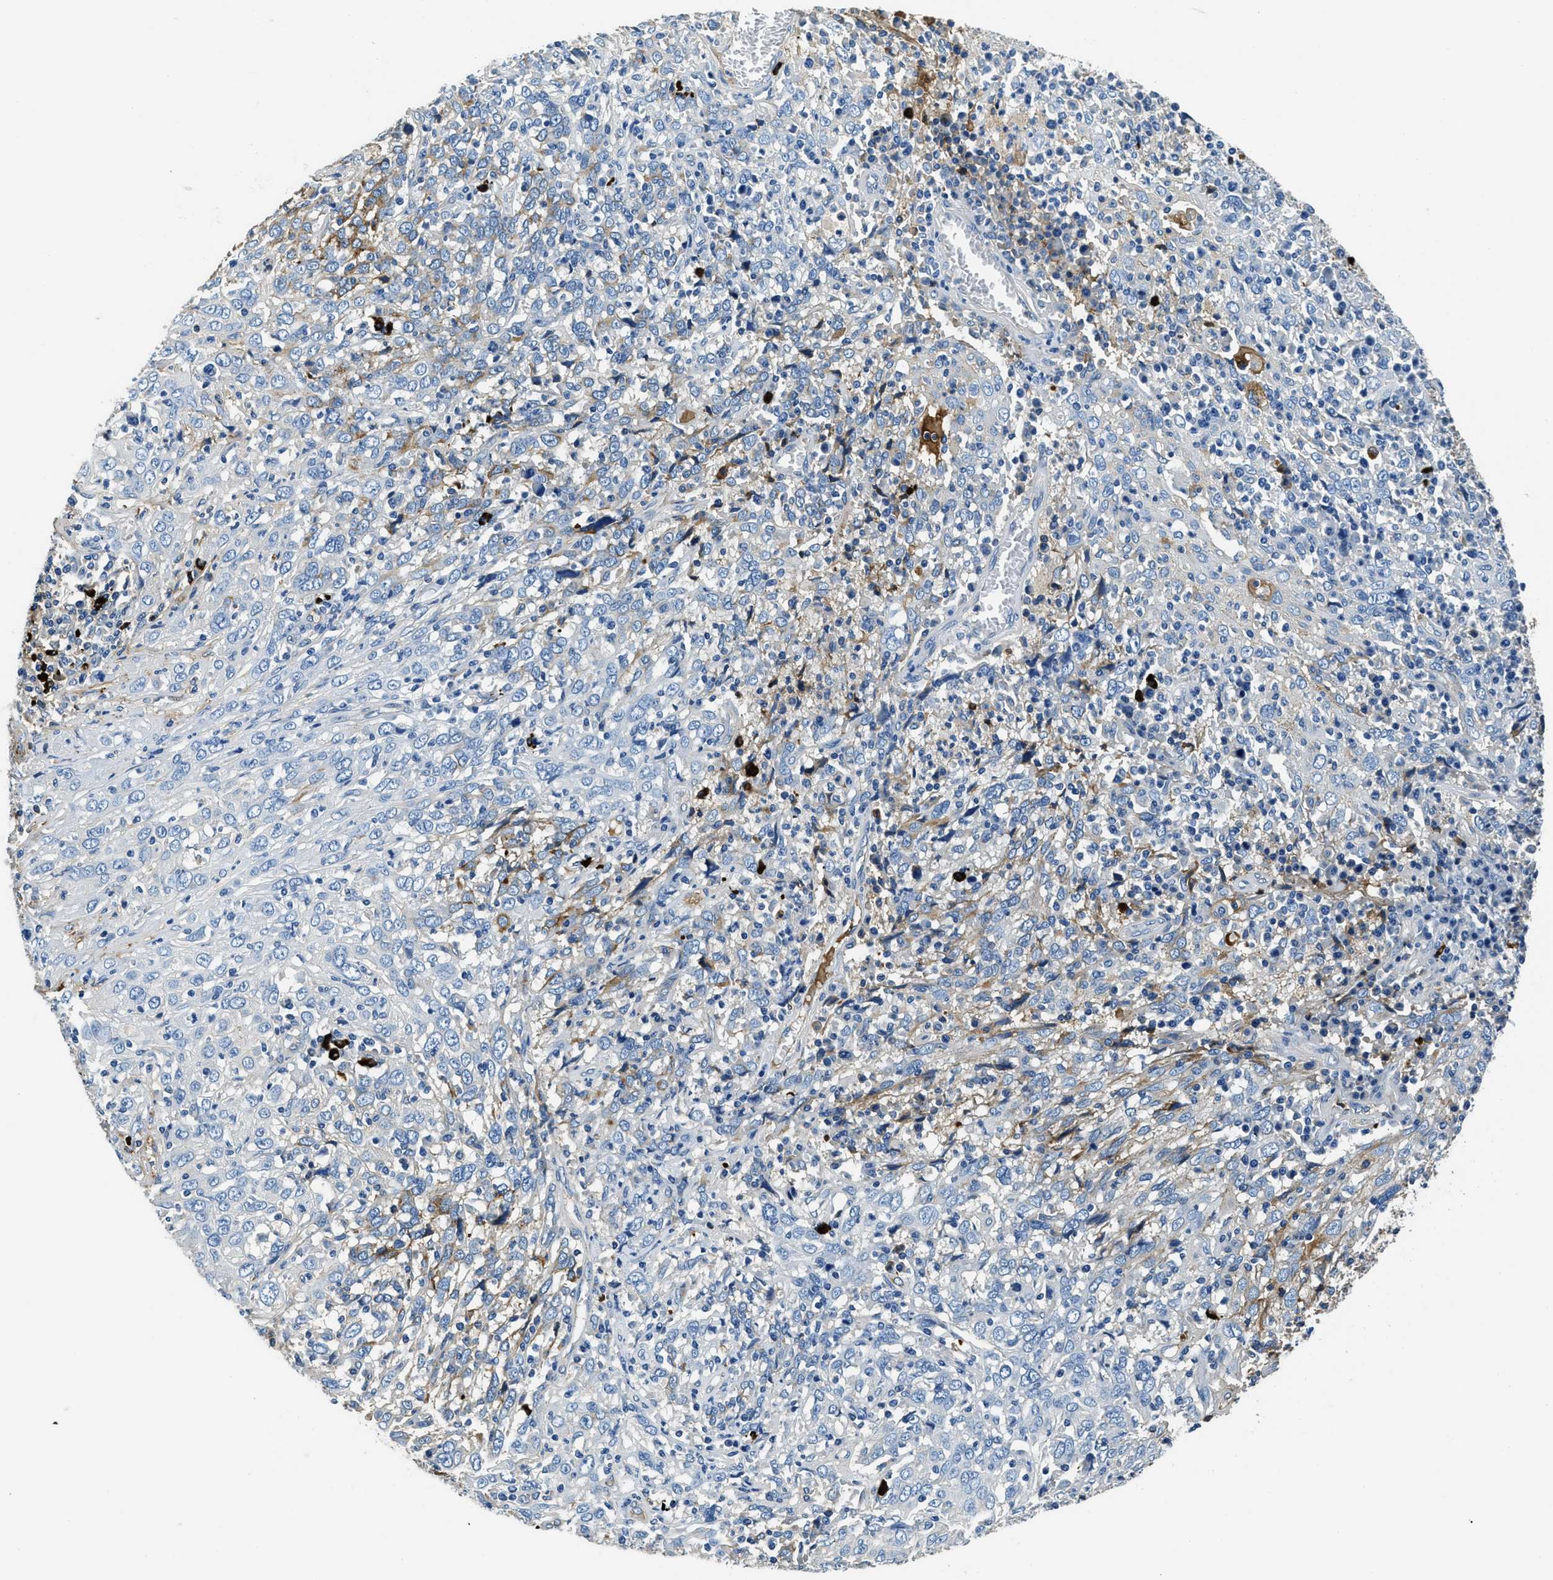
{"staining": {"intensity": "negative", "quantity": "none", "location": "none"}, "tissue": "cervical cancer", "cell_type": "Tumor cells", "image_type": "cancer", "snomed": [{"axis": "morphology", "description": "Squamous cell carcinoma, NOS"}, {"axis": "topography", "description": "Cervix"}], "caption": "Immunohistochemistry (IHC) image of human squamous cell carcinoma (cervical) stained for a protein (brown), which reveals no expression in tumor cells.", "gene": "TMEM186", "patient": {"sex": "female", "age": 46}}